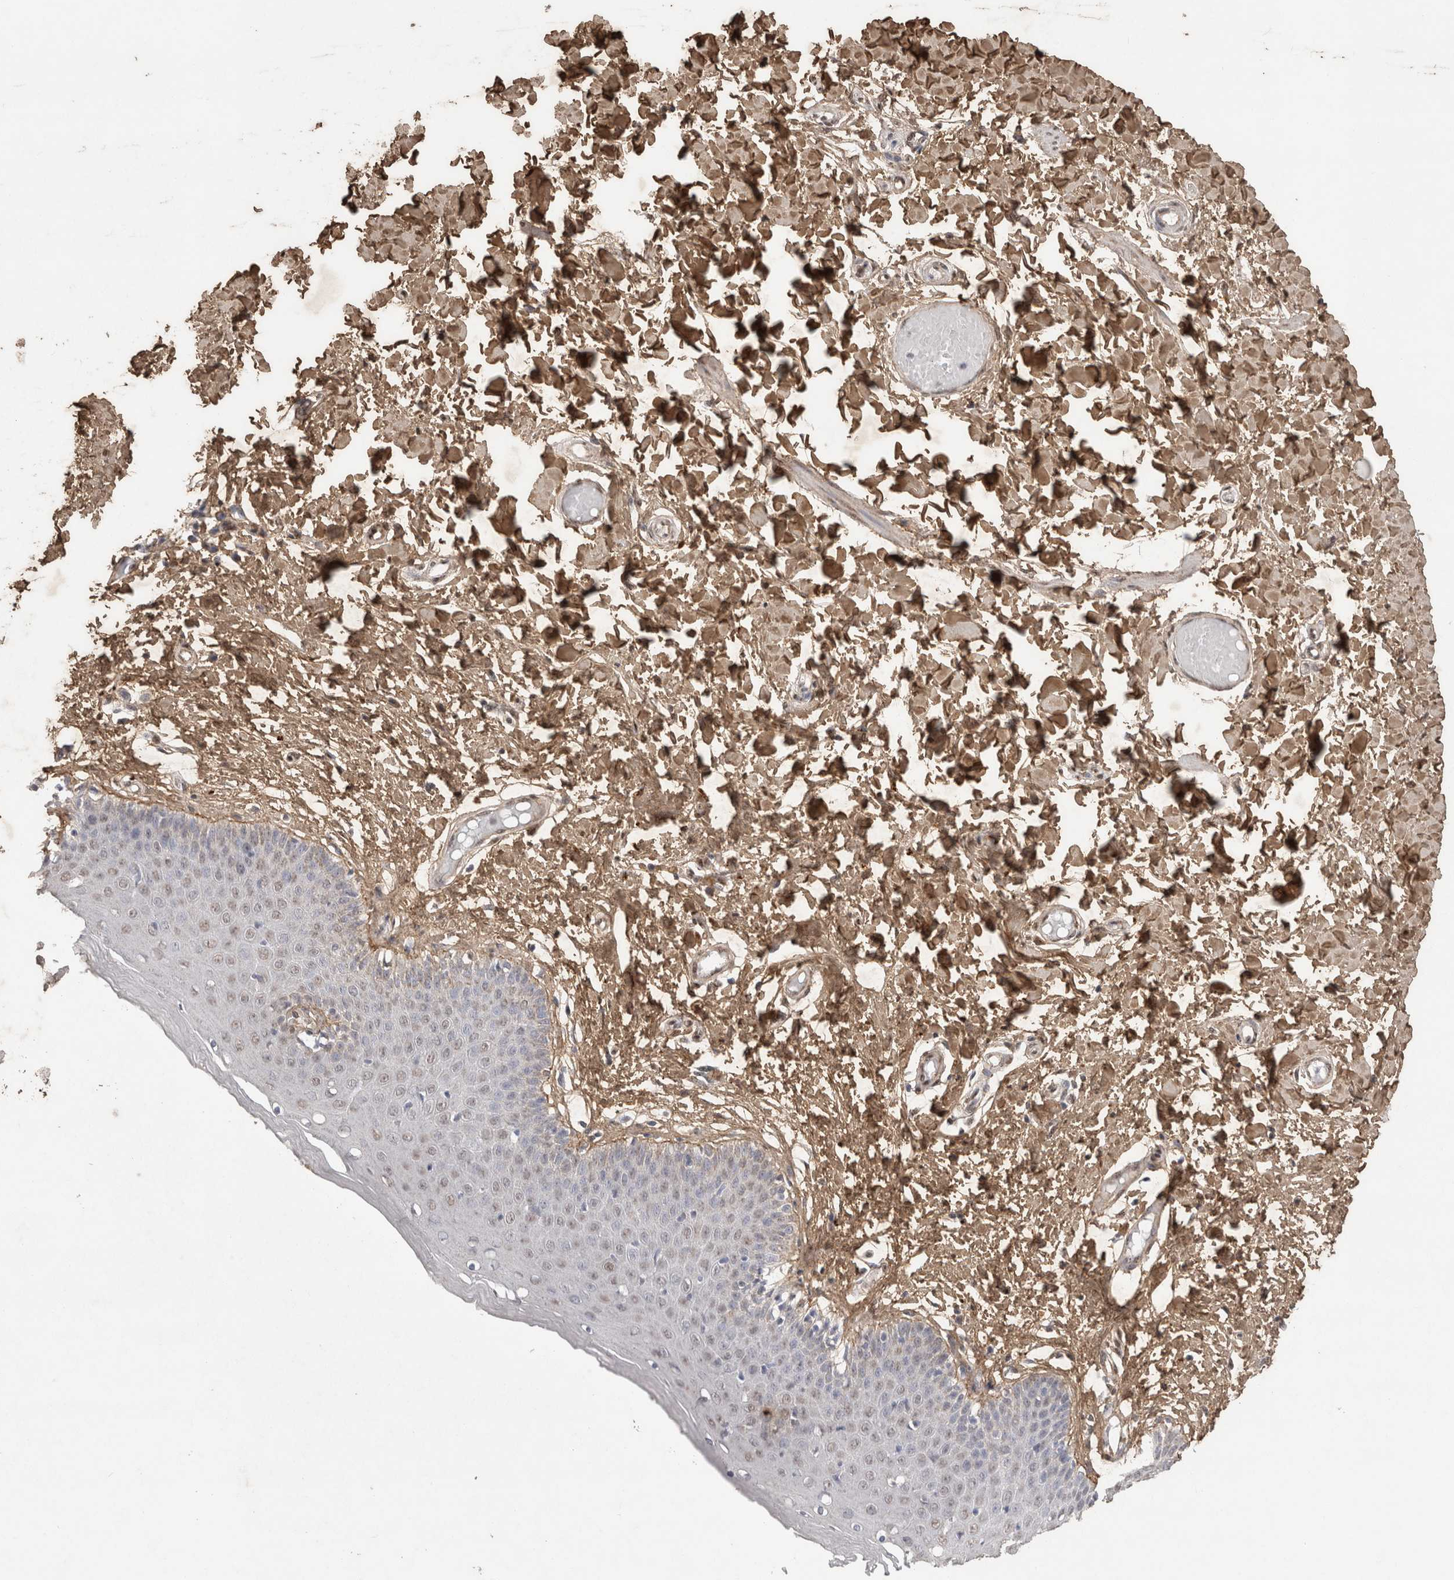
{"staining": {"intensity": "weak", "quantity": "<25%", "location": "nuclear"}, "tissue": "skin", "cell_type": "Epidermal cells", "image_type": "normal", "snomed": [{"axis": "morphology", "description": "Normal tissue, NOS"}, {"axis": "topography", "description": "Vulva"}], "caption": "Immunohistochemical staining of unremarkable skin reveals no significant staining in epidermal cells.", "gene": "C1QTNF5", "patient": {"sex": "female", "age": 66}}